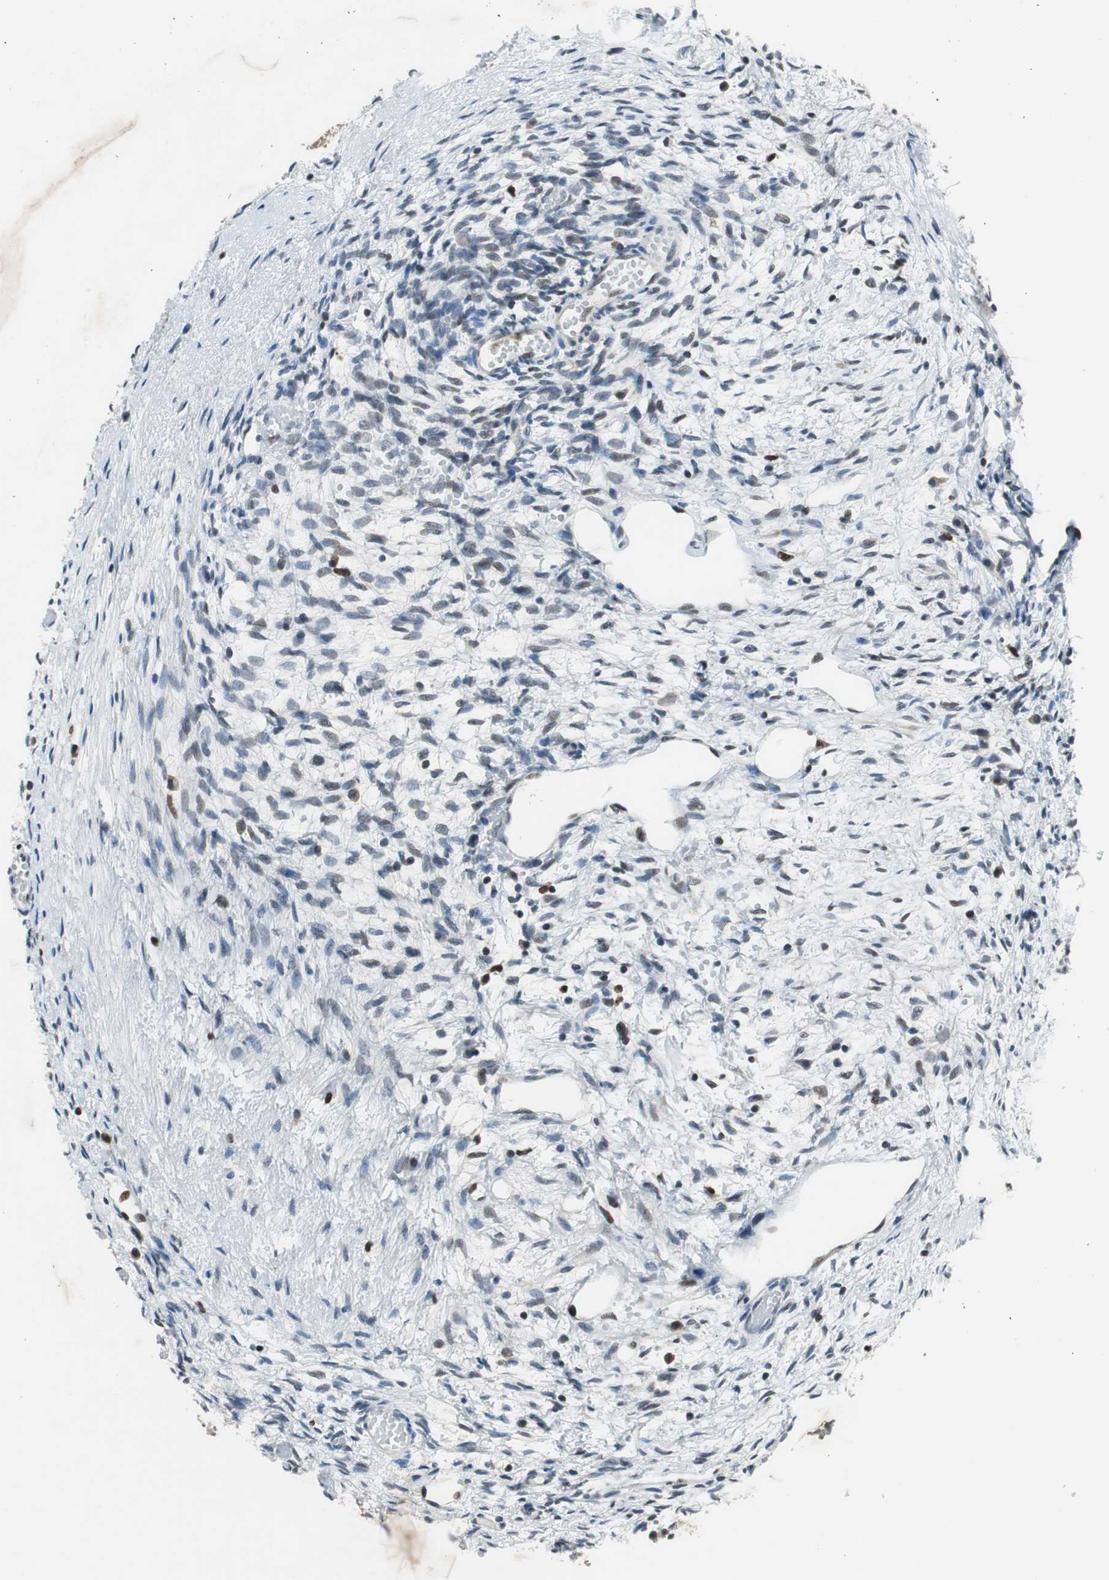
{"staining": {"intensity": "weak", "quantity": "<25%", "location": "nuclear"}, "tissue": "ovary", "cell_type": "Follicle cells", "image_type": "normal", "snomed": [{"axis": "morphology", "description": "Normal tissue, NOS"}, {"axis": "topography", "description": "Ovary"}], "caption": "Immunohistochemistry histopathology image of unremarkable ovary: human ovary stained with DAB exhibits no significant protein expression in follicle cells.", "gene": "MAFB", "patient": {"sex": "female", "age": 35}}